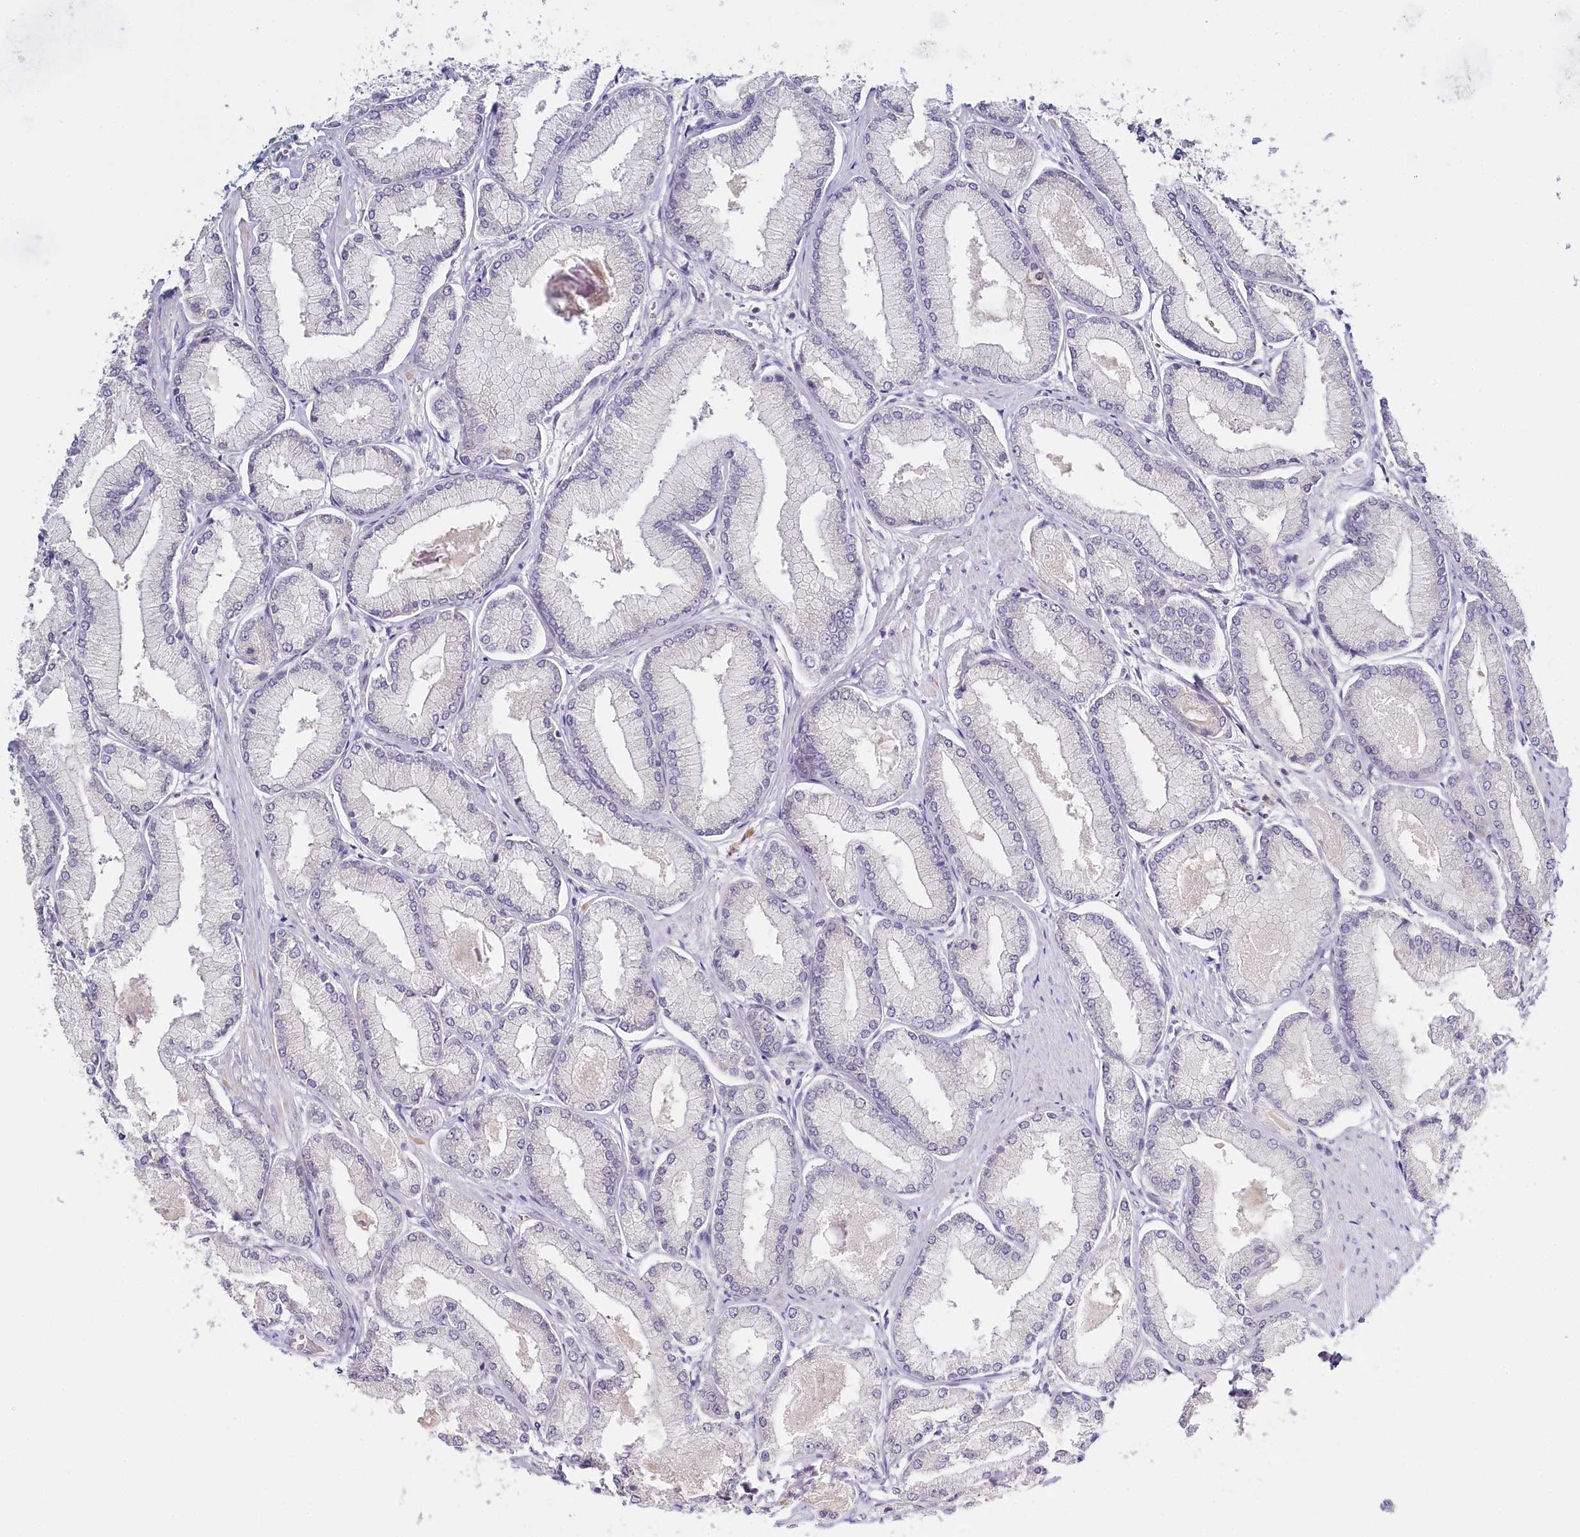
{"staining": {"intensity": "negative", "quantity": "none", "location": "none"}, "tissue": "prostate cancer", "cell_type": "Tumor cells", "image_type": "cancer", "snomed": [{"axis": "morphology", "description": "Adenocarcinoma, Low grade"}, {"axis": "topography", "description": "Prostate"}], "caption": "Tumor cells show no significant positivity in prostate adenocarcinoma (low-grade). (DAB IHC visualized using brightfield microscopy, high magnification).", "gene": "DAPK1", "patient": {"sex": "male", "age": 74}}